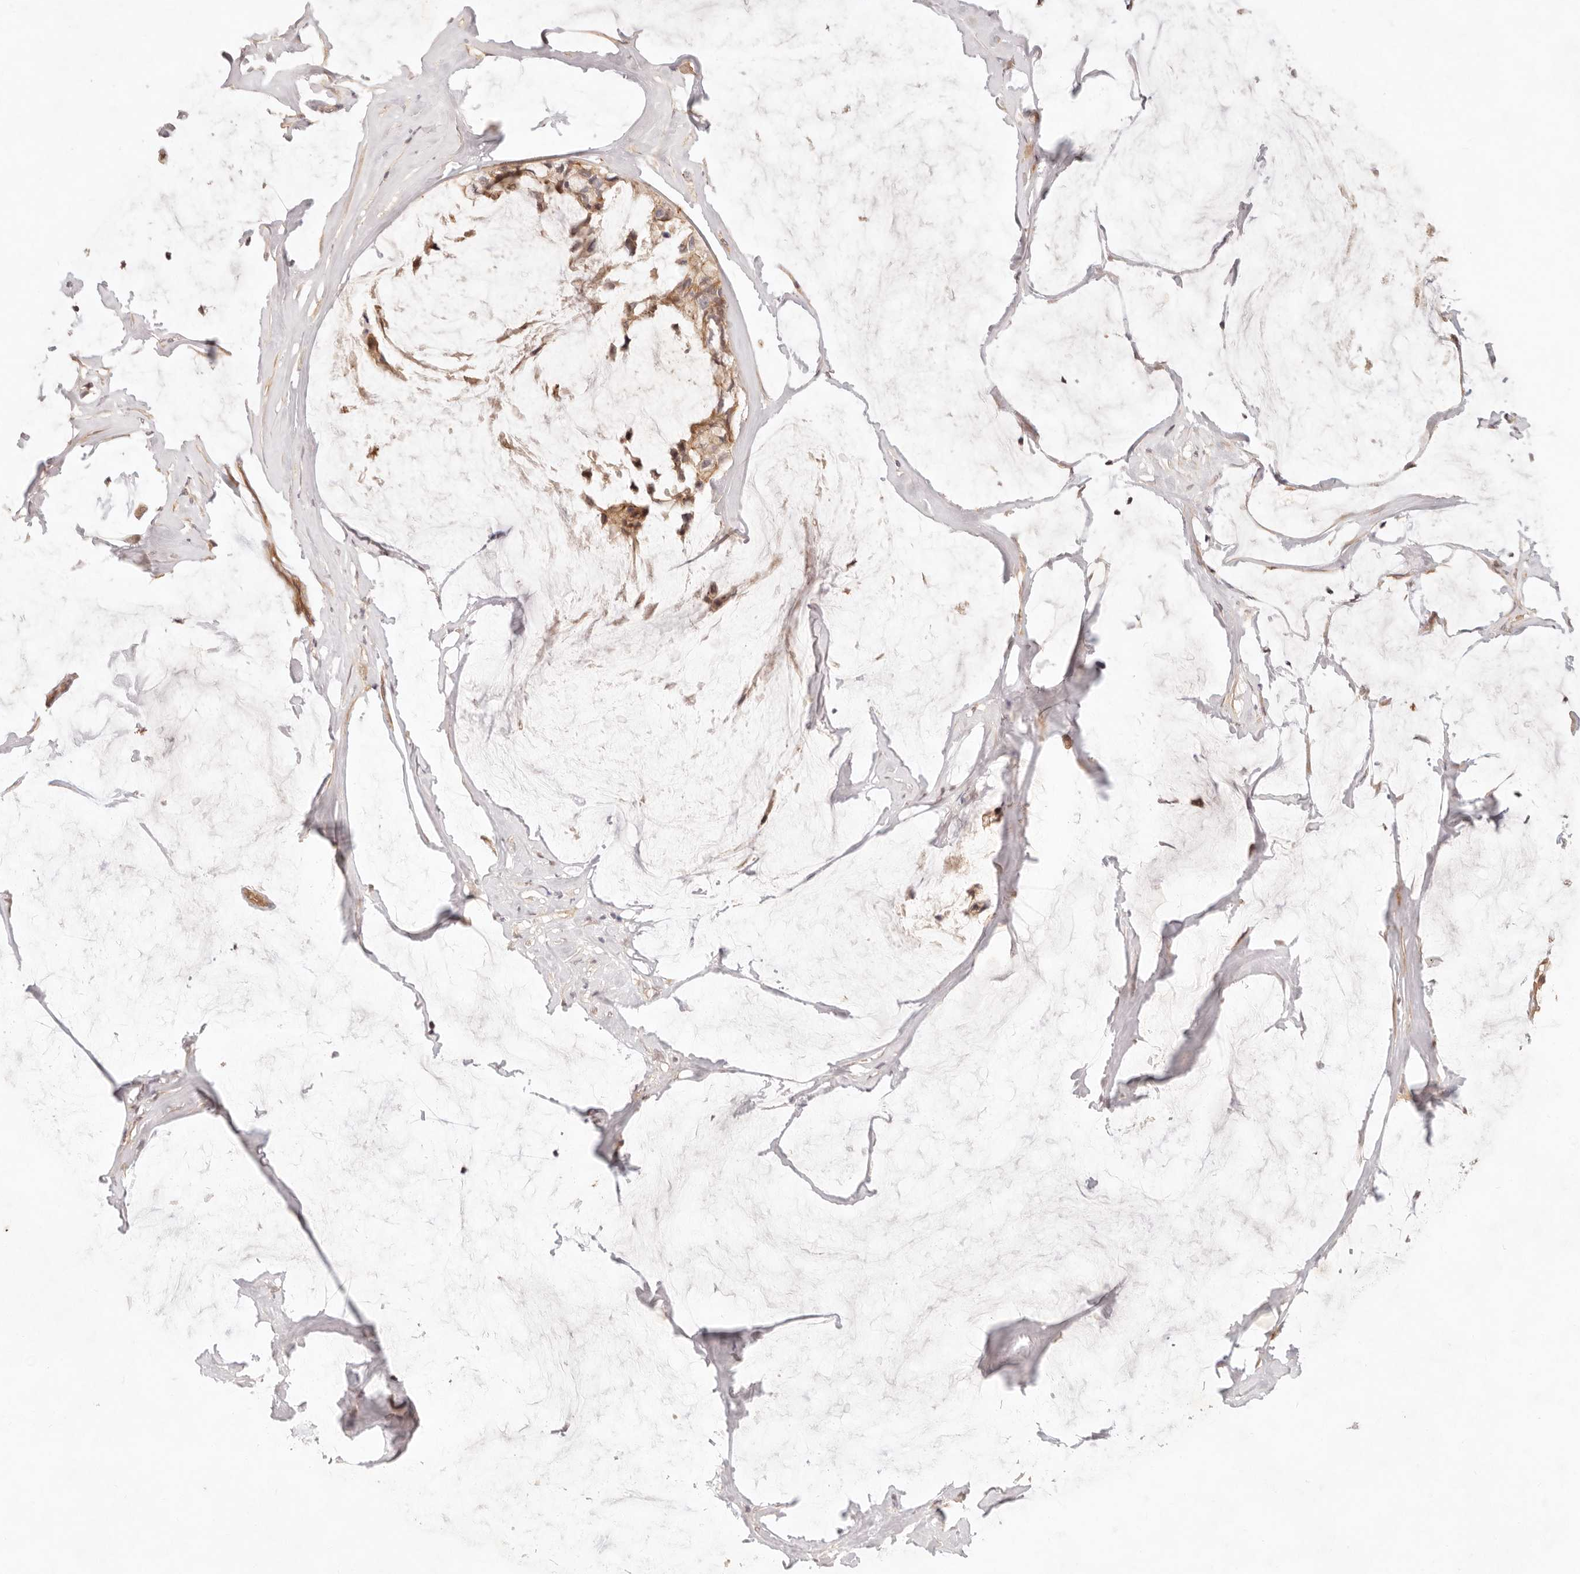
{"staining": {"intensity": "moderate", "quantity": ">75%", "location": "cytoplasmic/membranous"}, "tissue": "ovarian cancer", "cell_type": "Tumor cells", "image_type": "cancer", "snomed": [{"axis": "morphology", "description": "Cystadenocarcinoma, mucinous, NOS"}, {"axis": "topography", "description": "Ovary"}], "caption": "Protein staining of ovarian cancer (mucinous cystadenocarcinoma) tissue reveals moderate cytoplasmic/membranous expression in approximately >75% of tumor cells.", "gene": "PPP1R3B", "patient": {"sex": "female", "age": 39}}